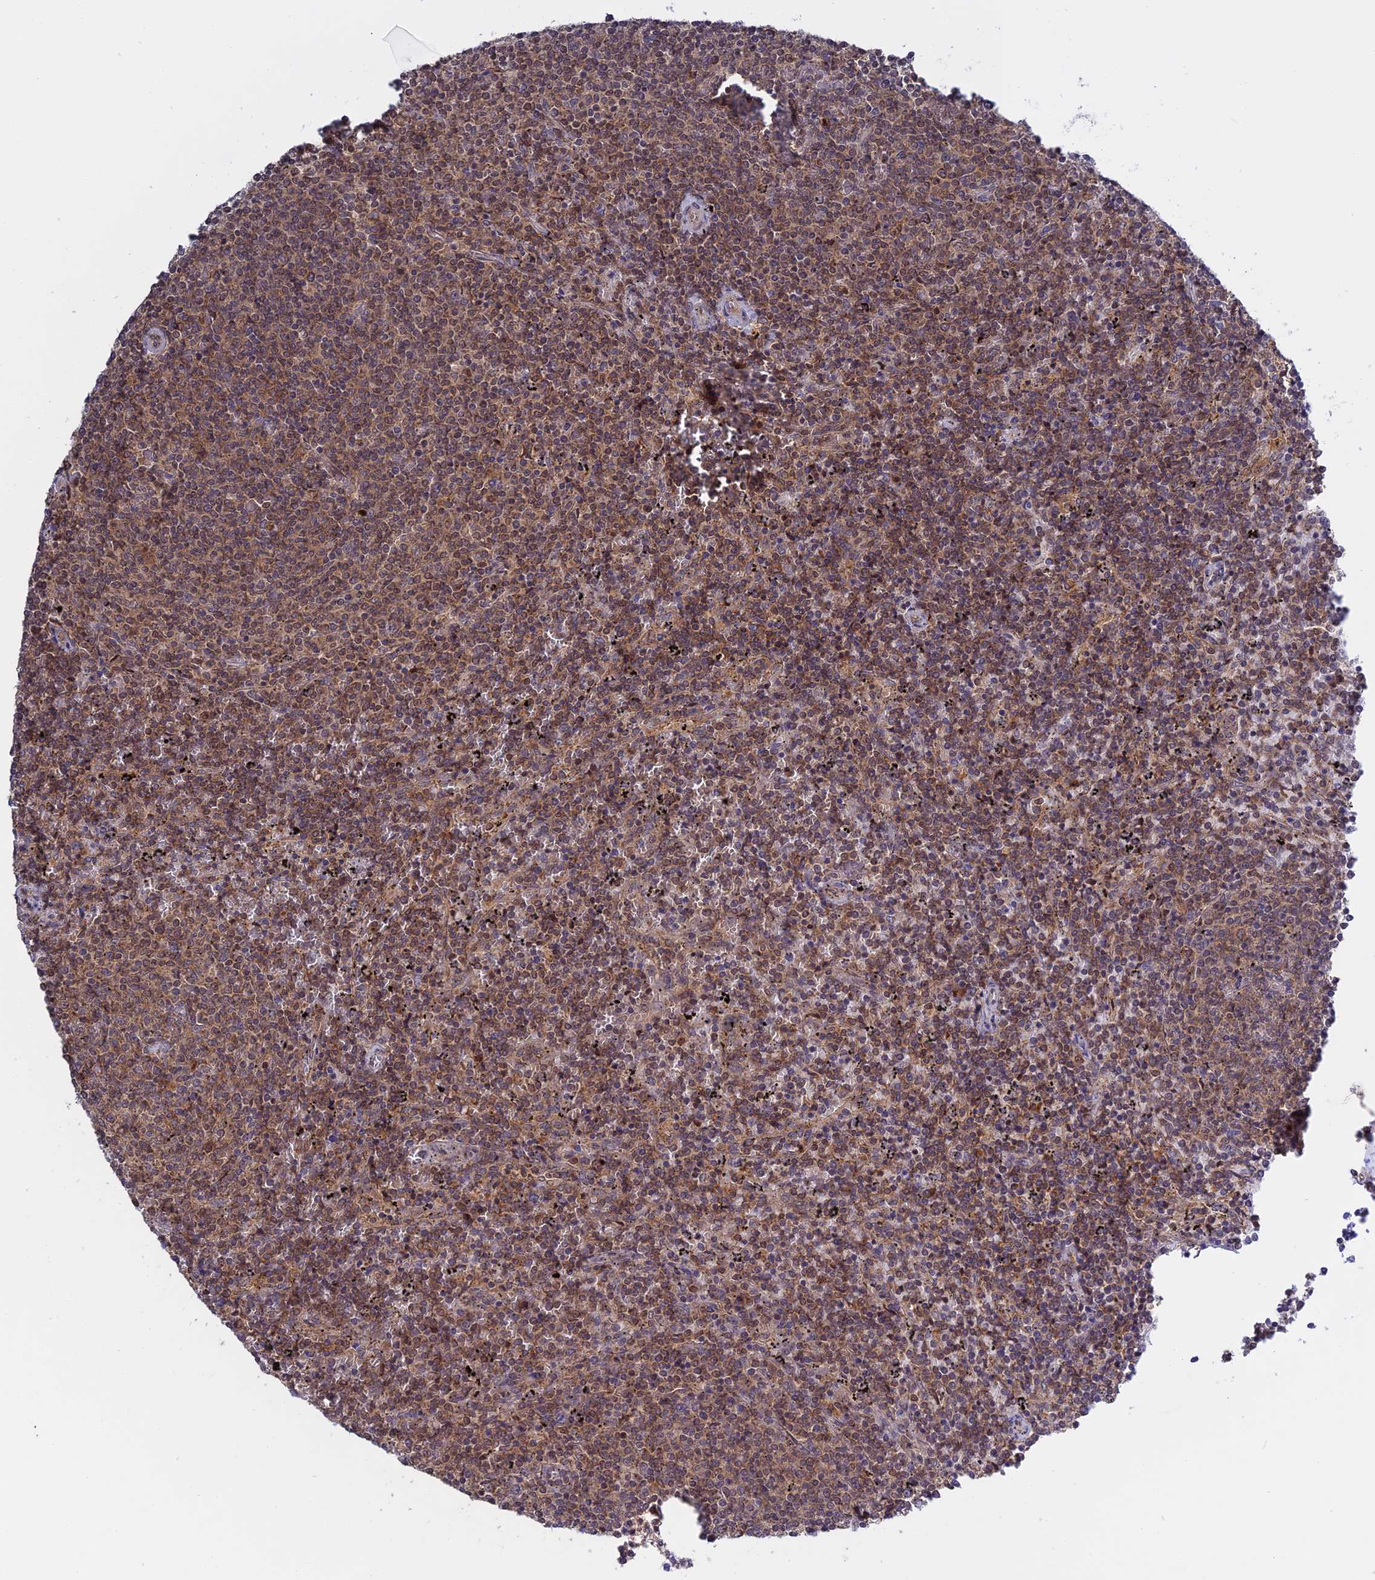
{"staining": {"intensity": "moderate", "quantity": ">75%", "location": "cytoplasmic/membranous"}, "tissue": "lymphoma", "cell_type": "Tumor cells", "image_type": "cancer", "snomed": [{"axis": "morphology", "description": "Malignant lymphoma, non-Hodgkin's type, Low grade"}, {"axis": "topography", "description": "Spleen"}], "caption": "The image demonstrates a brown stain indicating the presence of a protein in the cytoplasmic/membranous of tumor cells in lymphoma.", "gene": "IL21R", "patient": {"sex": "female", "age": 50}}